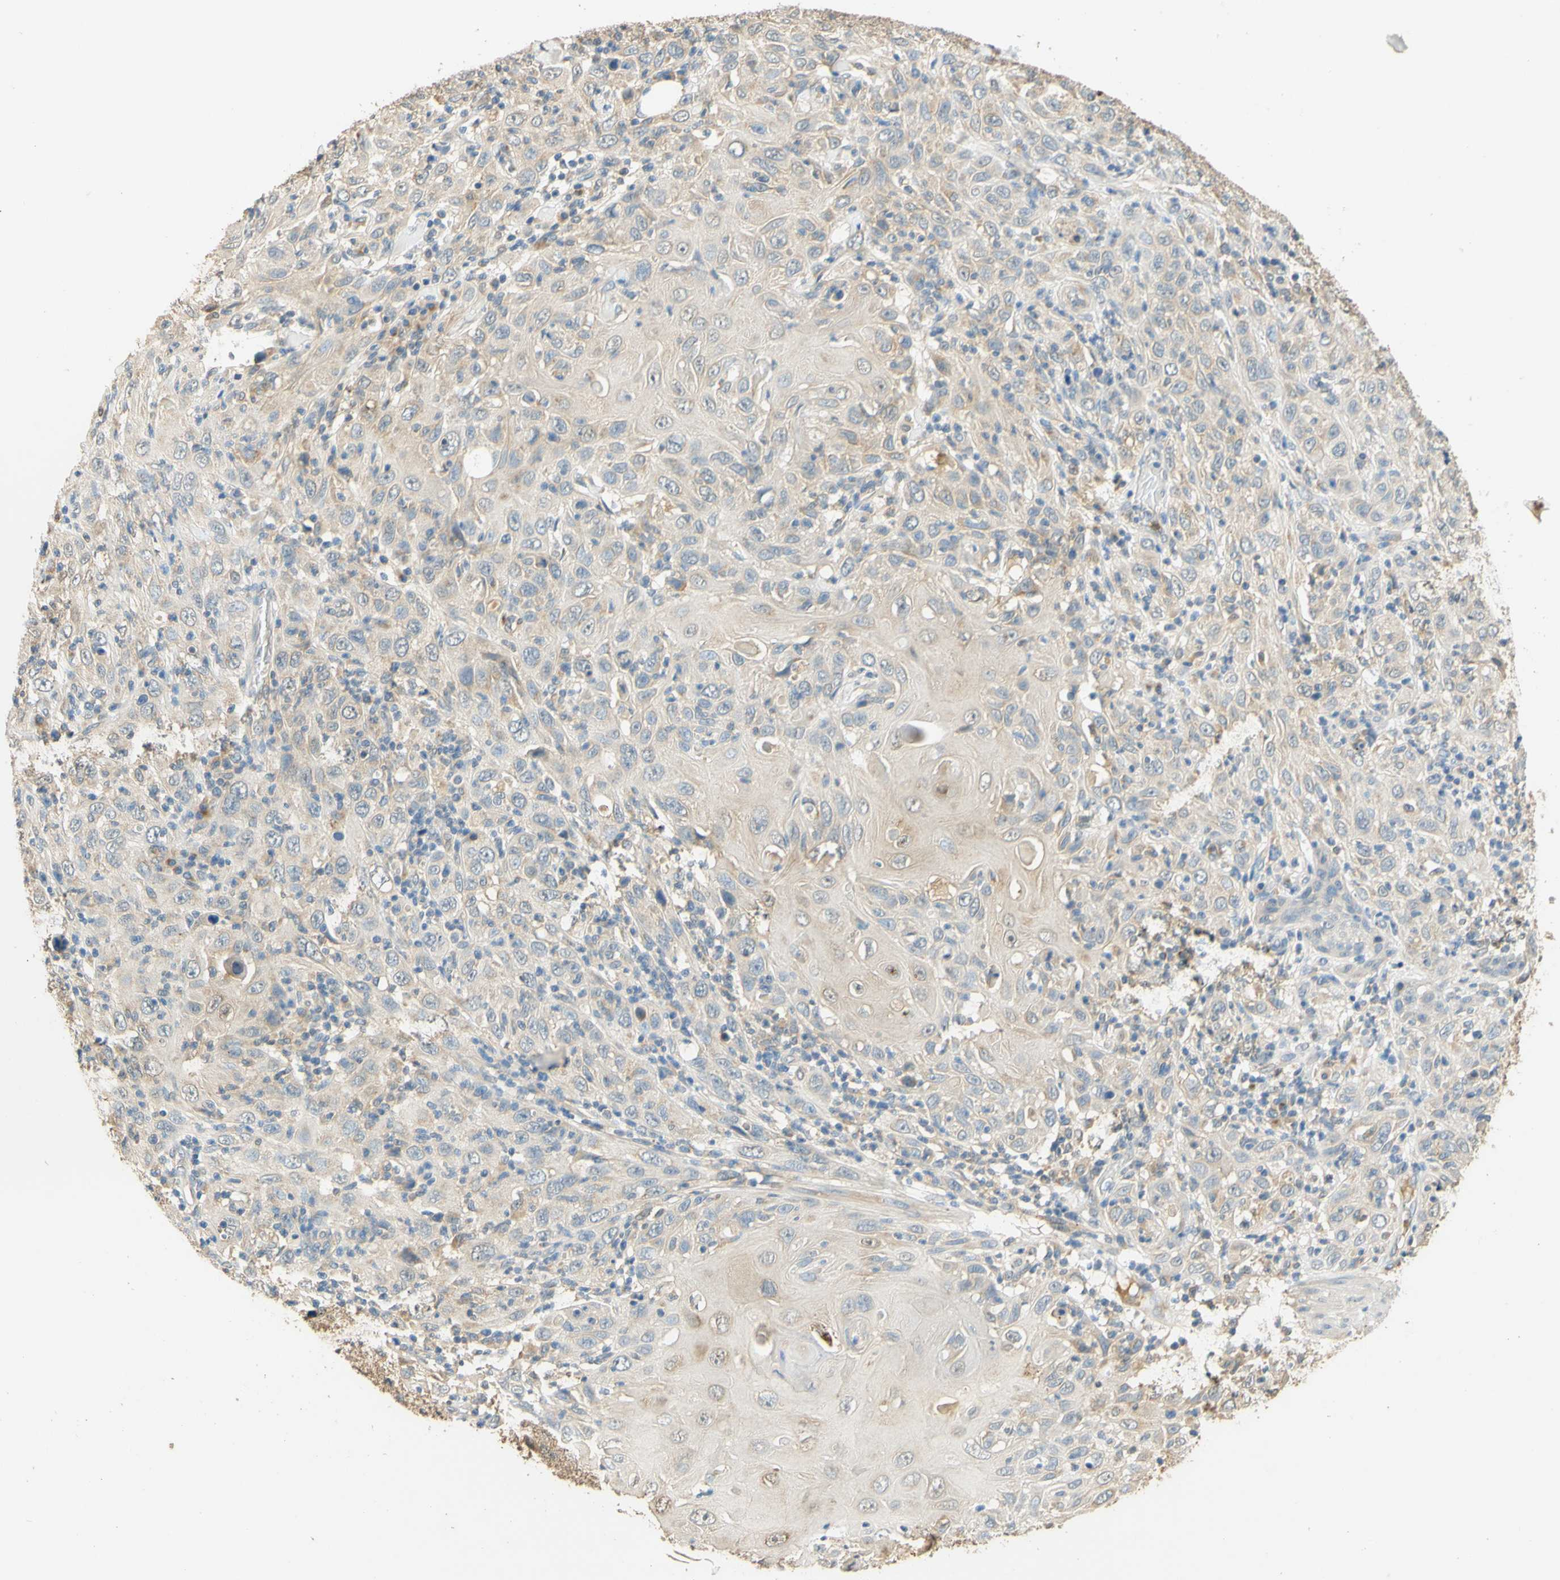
{"staining": {"intensity": "weak", "quantity": "25%-75%", "location": "cytoplasmic/membranous"}, "tissue": "skin cancer", "cell_type": "Tumor cells", "image_type": "cancer", "snomed": [{"axis": "morphology", "description": "Squamous cell carcinoma, NOS"}, {"axis": "topography", "description": "Skin"}], "caption": "Immunohistochemical staining of human skin cancer reveals weak cytoplasmic/membranous protein staining in approximately 25%-75% of tumor cells.", "gene": "ENTREP2", "patient": {"sex": "female", "age": 88}}